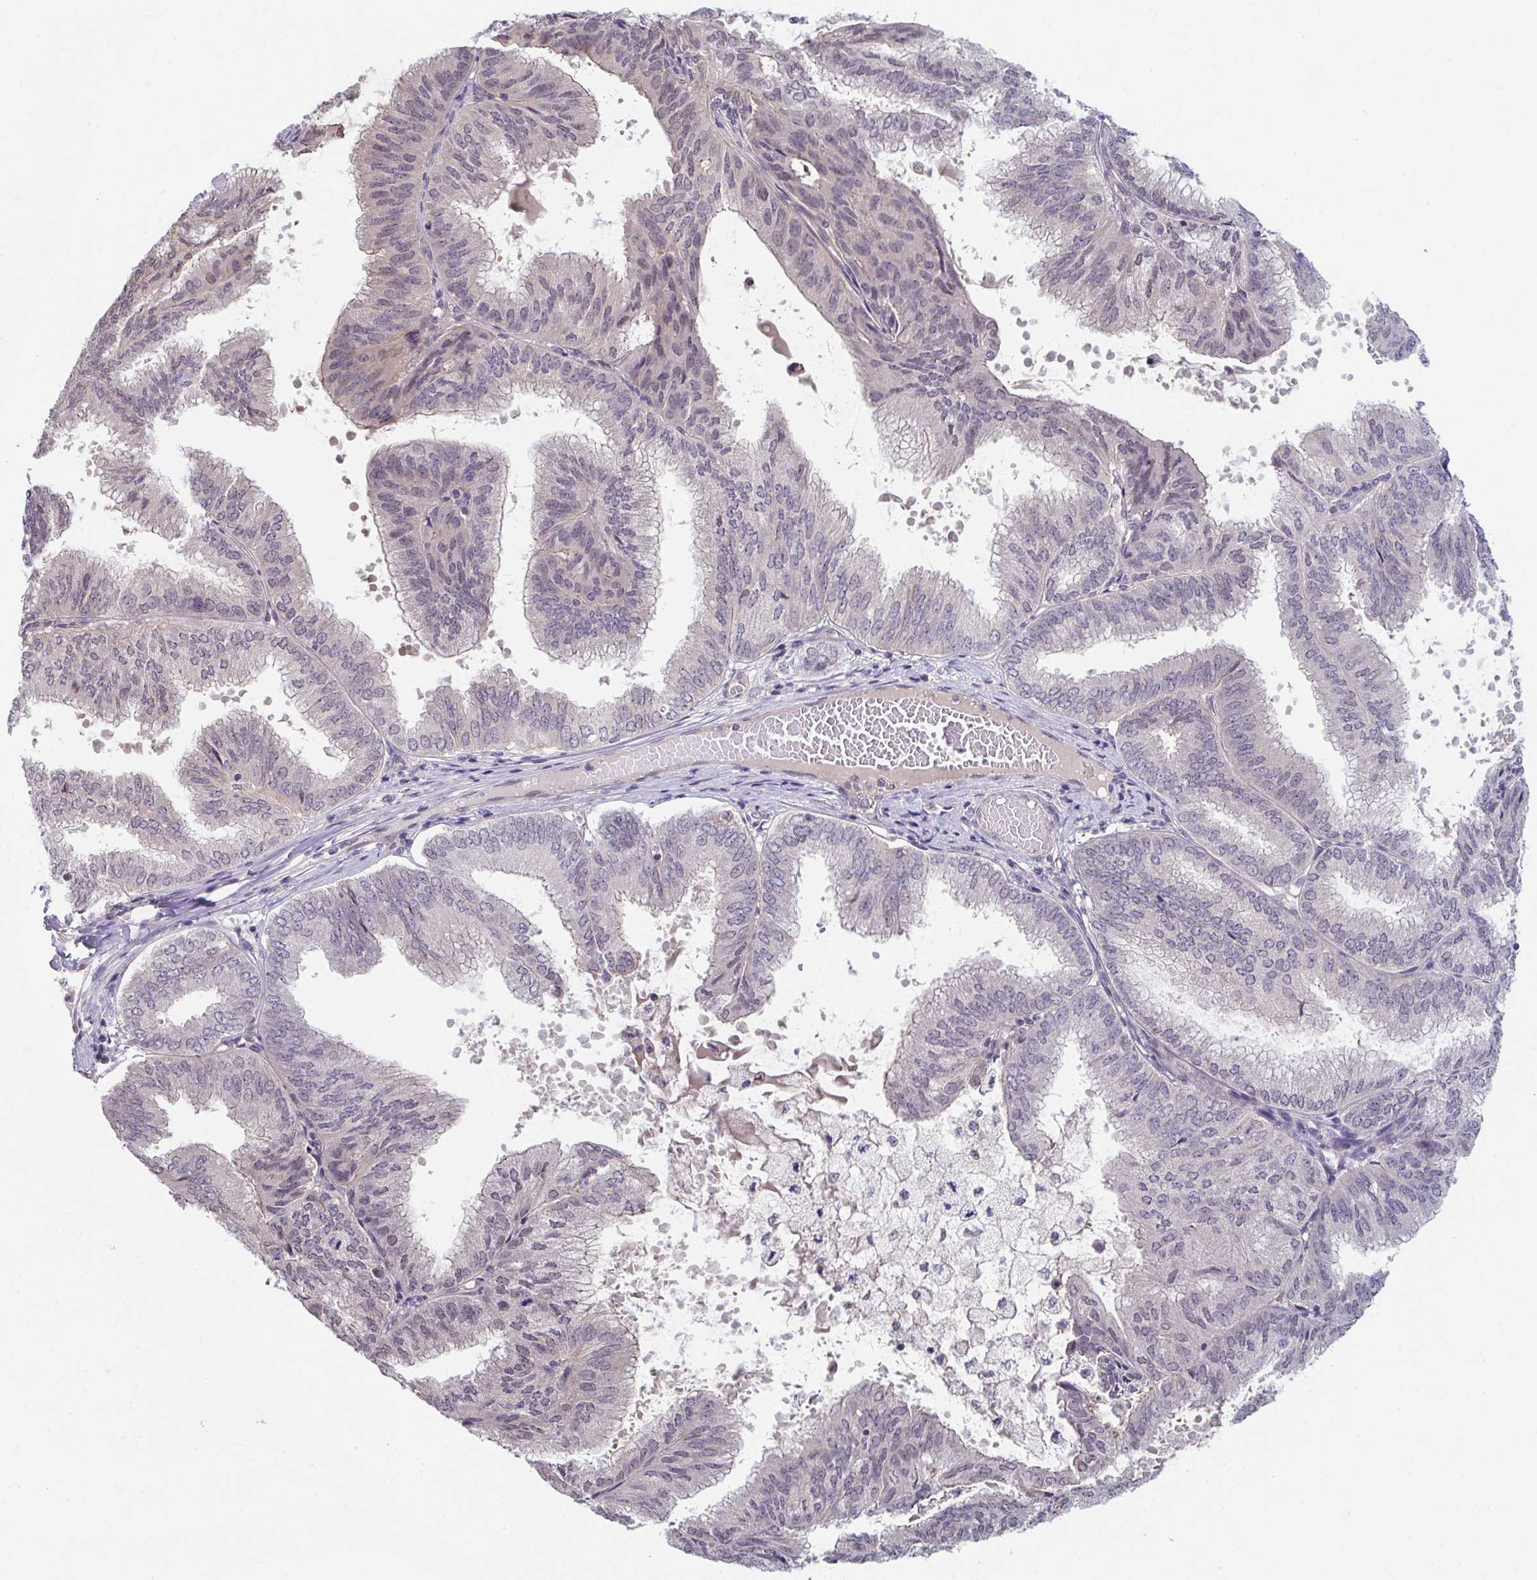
{"staining": {"intensity": "negative", "quantity": "none", "location": "none"}, "tissue": "endometrial cancer", "cell_type": "Tumor cells", "image_type": "cancer", "snomed": [{"axis": "morphology", "description": "Adenocarcinoma, NOS"}, {"axis": "topography", "description": "Endometrium"}], "caption": "Tumor cells show no significant positivity in endometrial cancer (adenocarcinoma).", "gene": "ZNF214", "patient": {"sex": "female", "age": 49}}